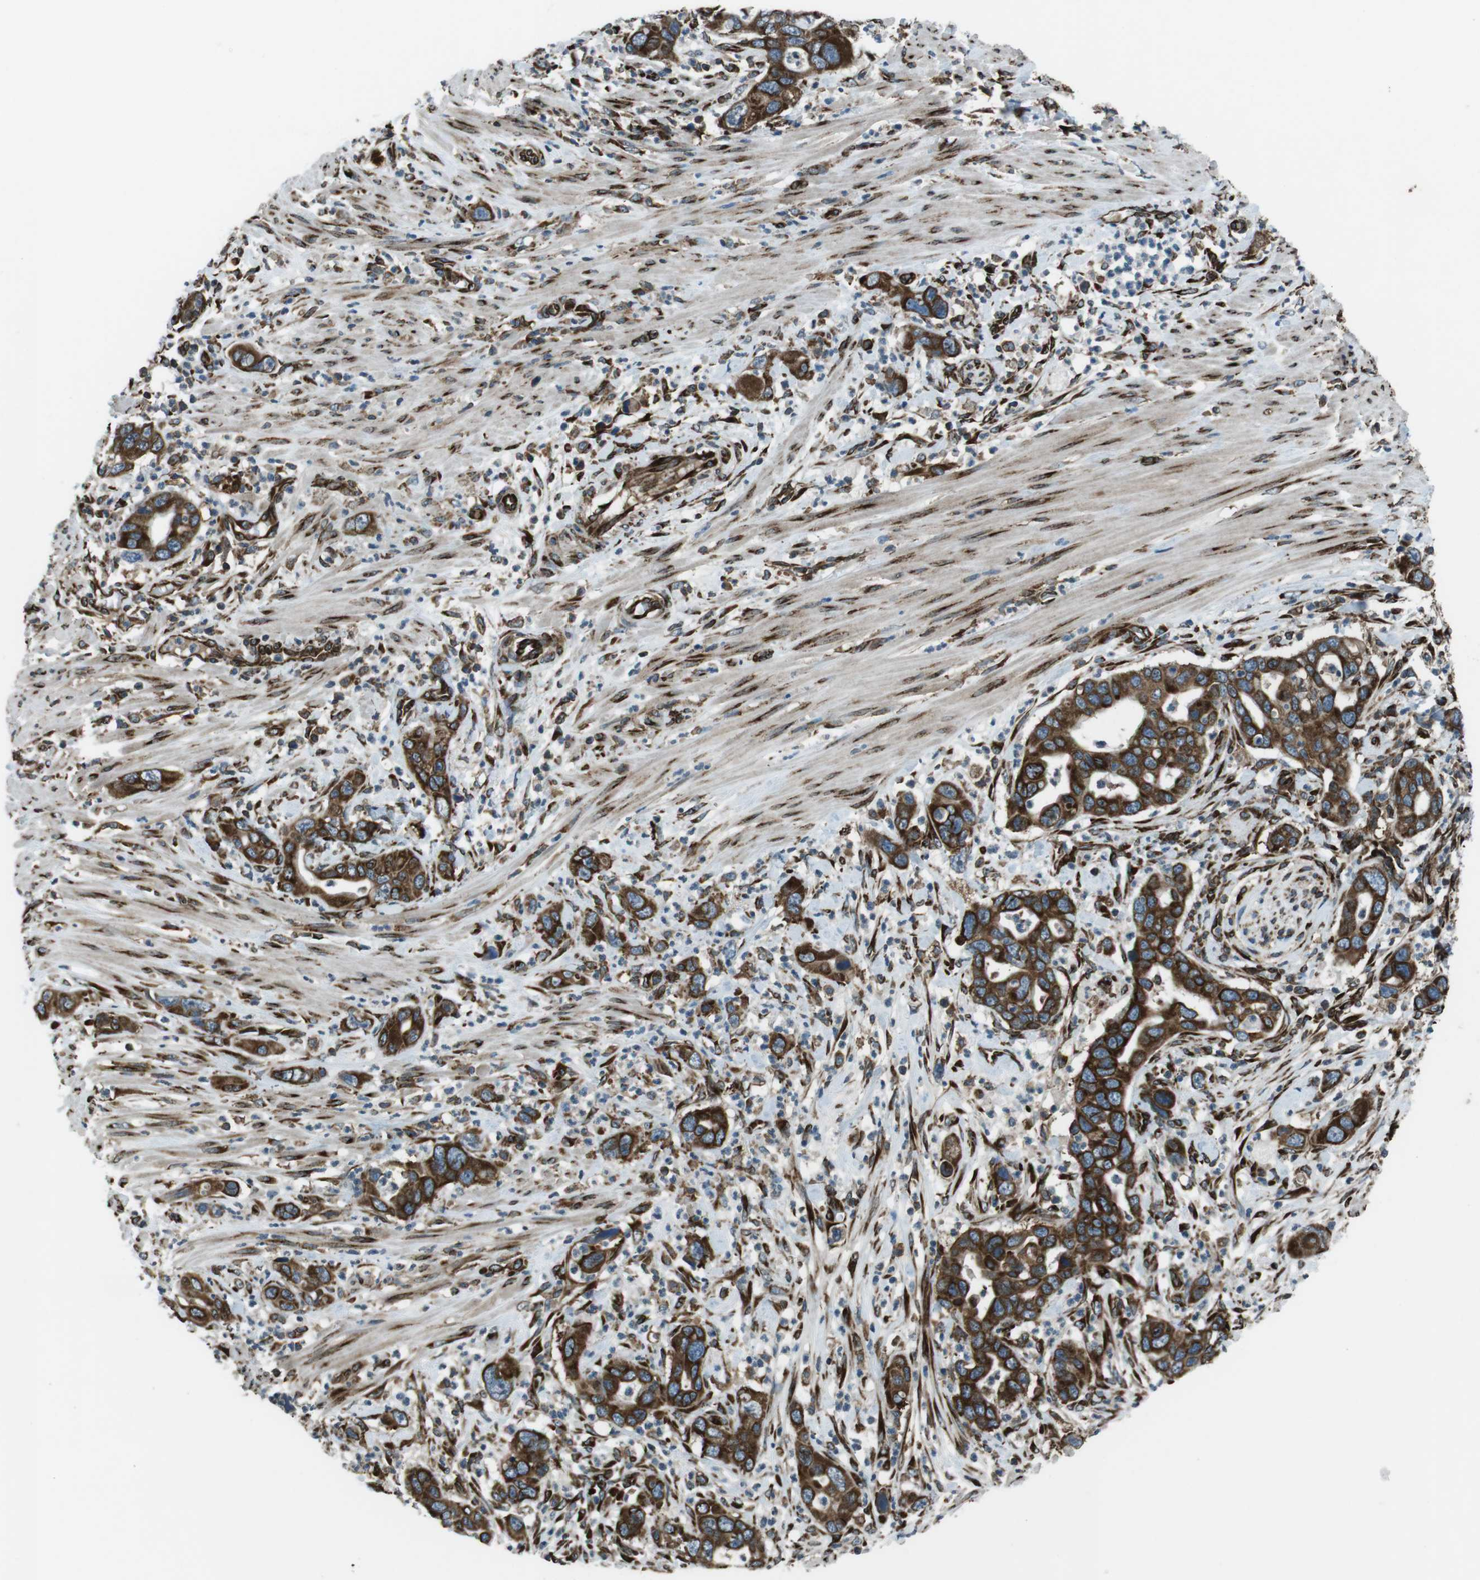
{"staining": {"intensity": "strong", "quantity": ">75%", "location": "cytoplasmic/membranous"}, "tissue": "pancreatic cancer", "cell_type": "Tumor cells", "image_type": "cancer", "snomed": [{"axis": "morphology", "description": "Adenocarcinoma, NOS"}, {"axis": "topography", "description": "Pancreas"}], "caption": "The micrograph demonstrates staining of pancreatic cancer, revealing strong cytoplasmic/membranous protein expression (brown color) within tumor cells.", "gene": "KTN1", "patient": {"sex": "female", "age": 71}}